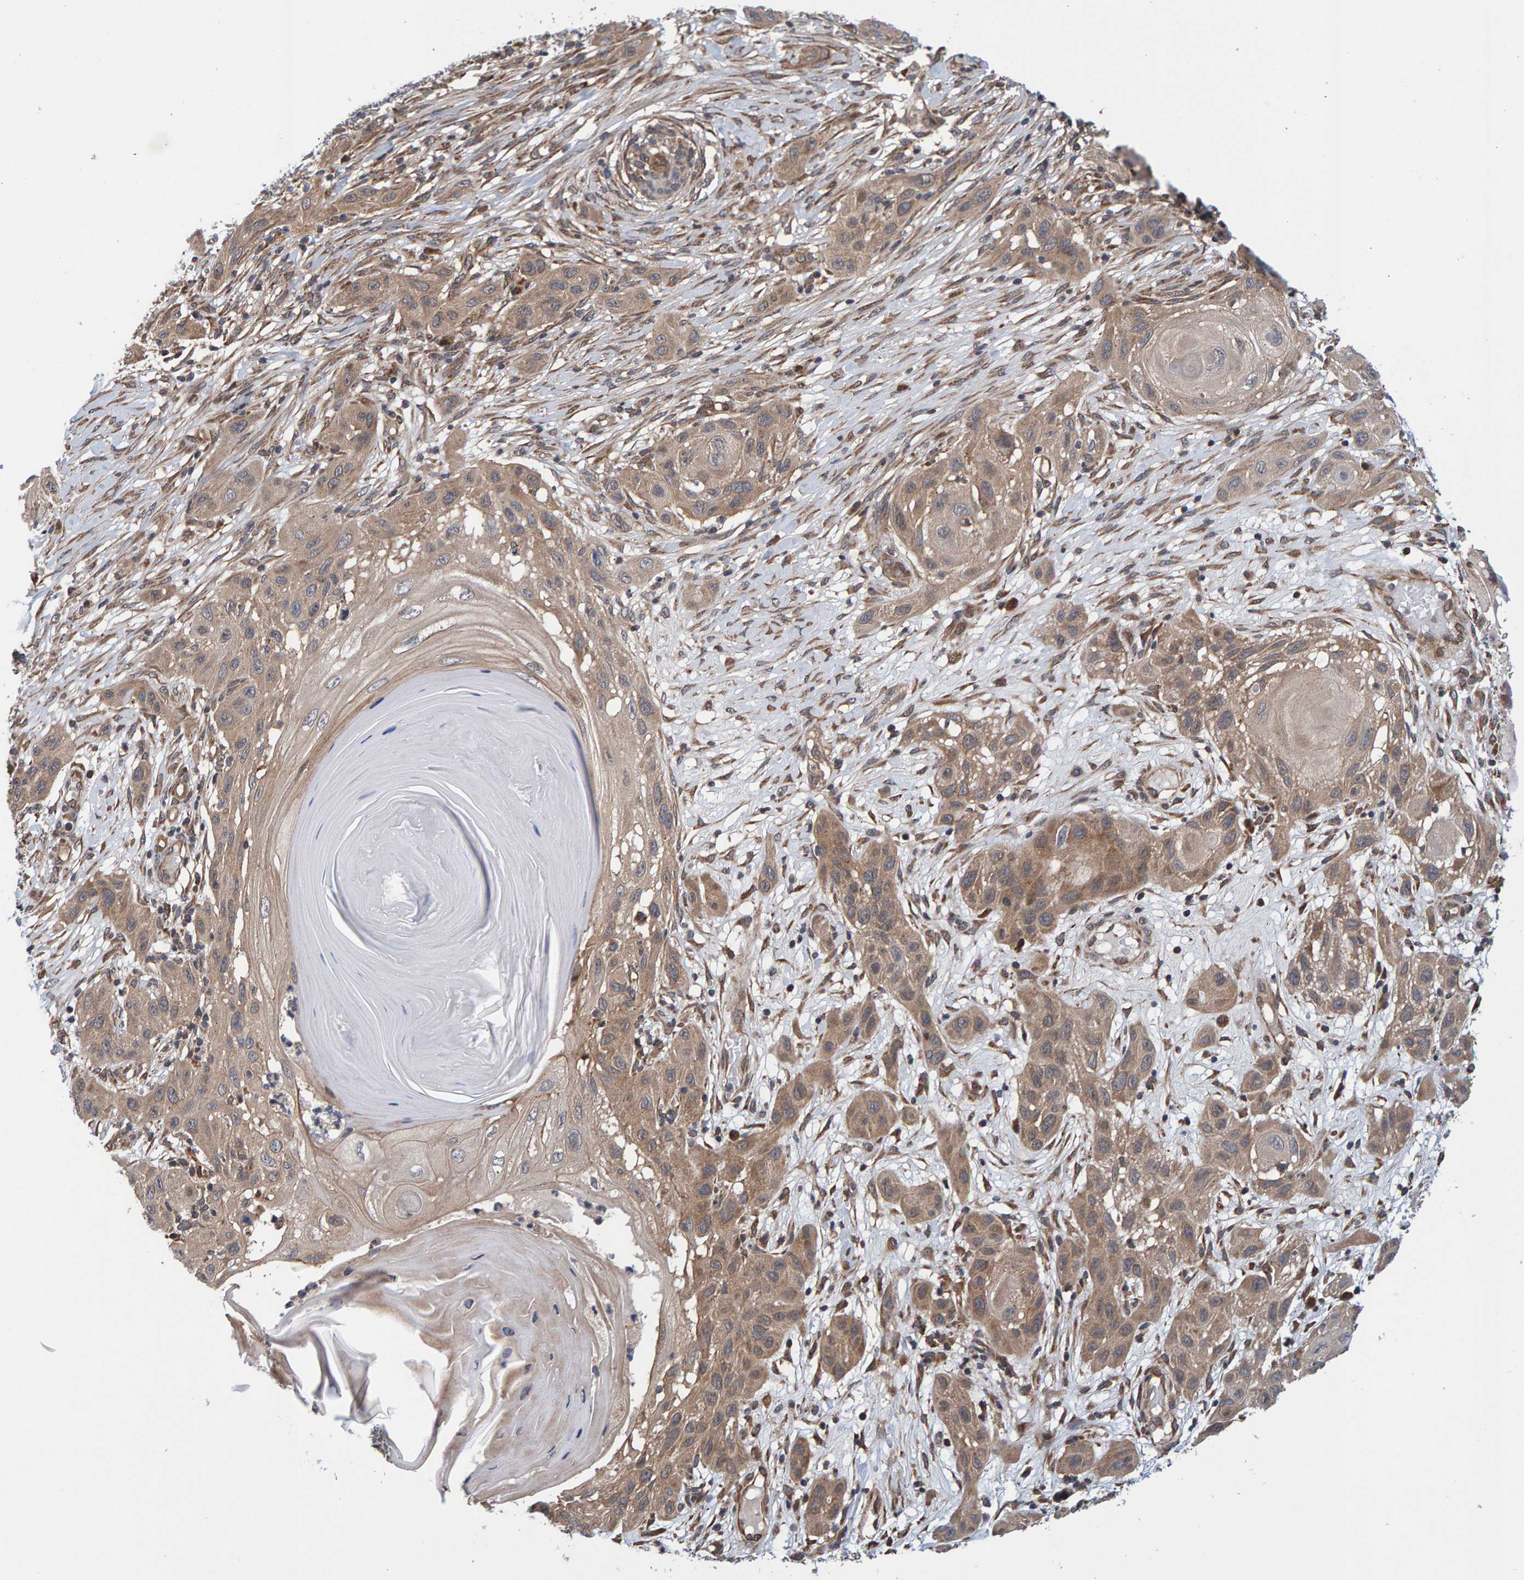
{"staining": {"intensity": "moderate", "quantity": ">75%", "location": "cytoplasmic/membranous"}, "tissue": "skin cancer", "cell_type": "Tumor cells", "image_type": "cancer", "snomed": [{"axis": "morphology", "description": "Squamous cell carcinoma, NOS"}, {"axis": "topography", "description": "Skin"}], "caption": "The immunohistochemical stain shows moderate cytoplasmic/membranous positivity in tumor cells of squamous cell carcinoma (skin) tissue.", "gene": "SCRN2", "patient": {"sex": "female", "age": 96}}